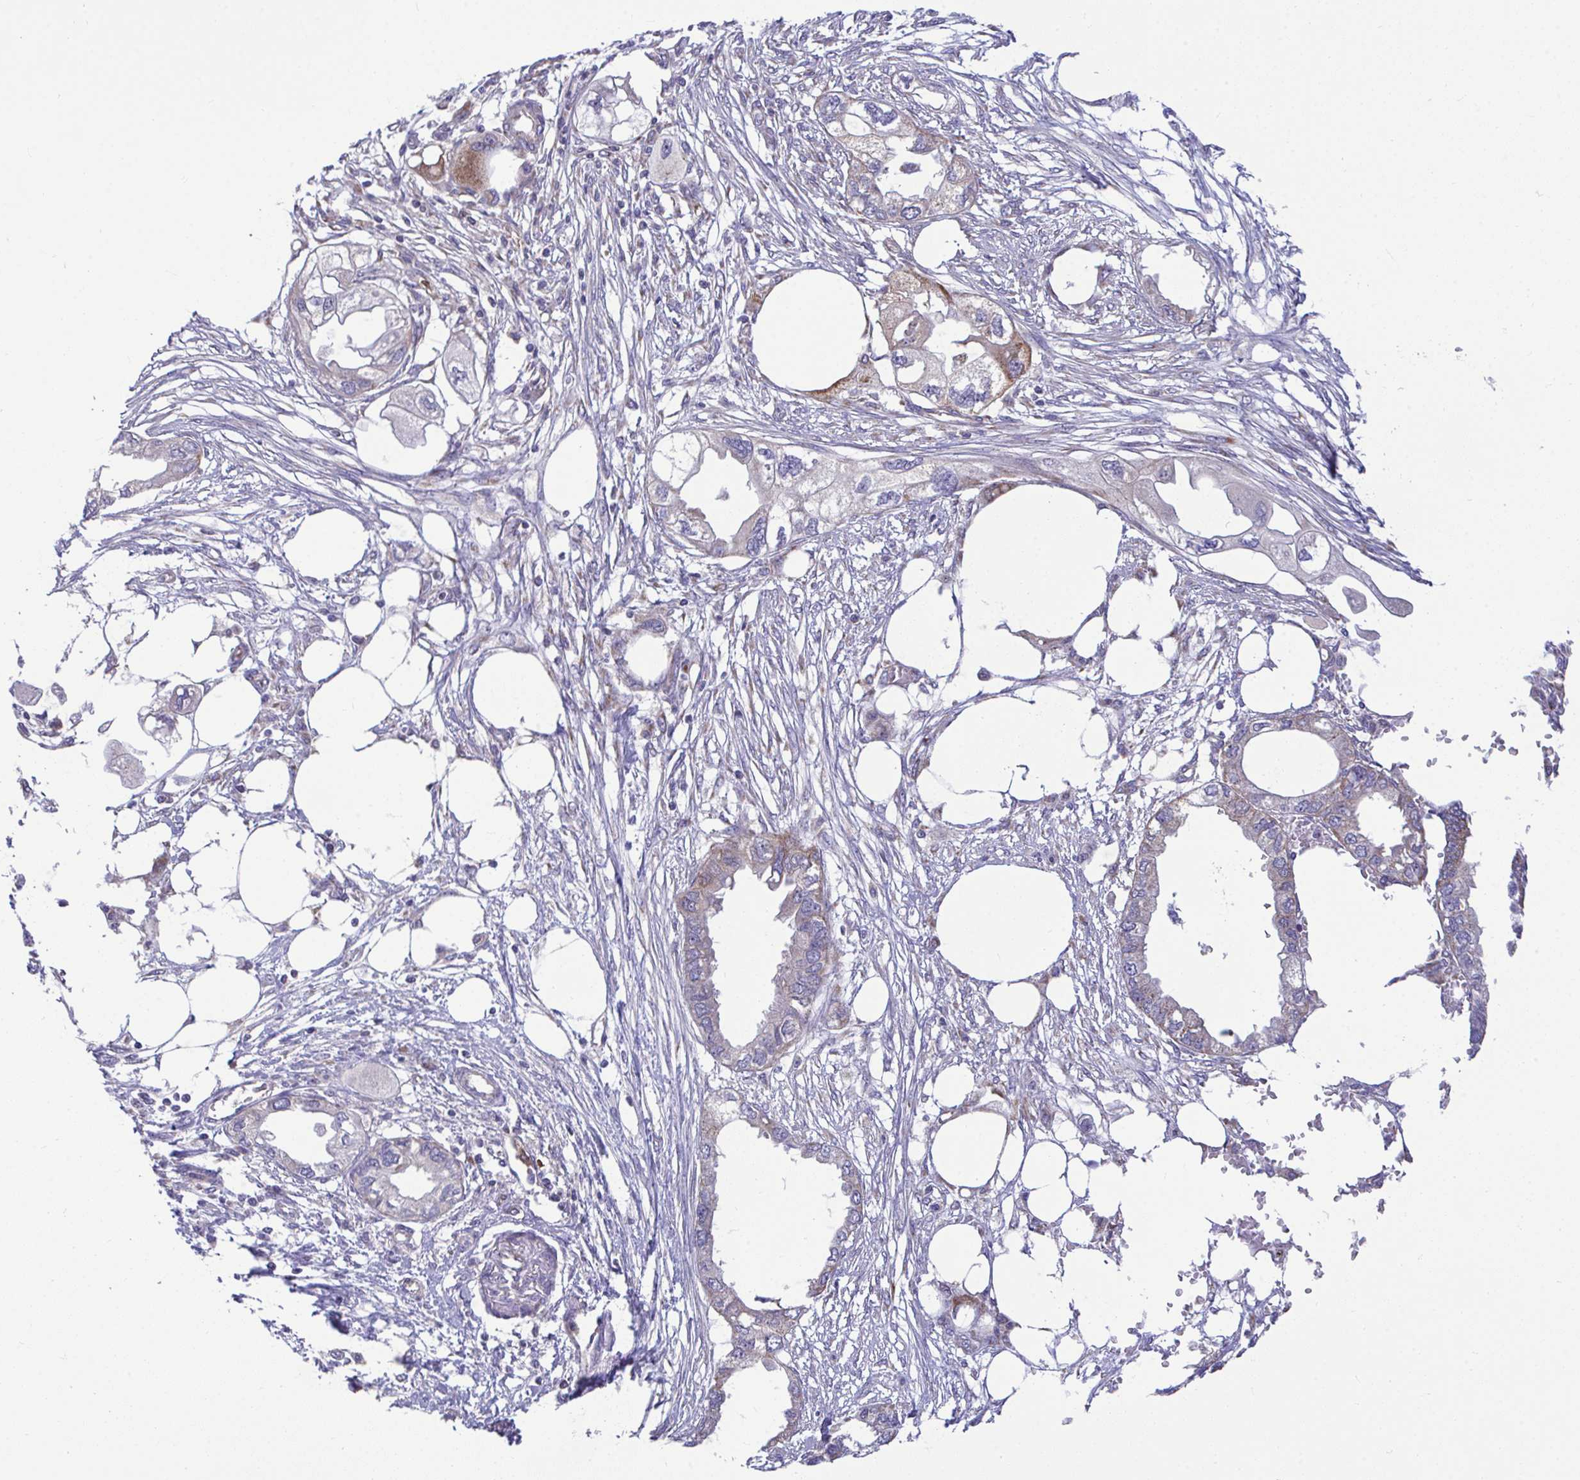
{"staining": {"intensity": "moderate", "quantity": "<25%", "location": "cytoplasmic/membranous"}, "tissue": "endometrial cancer", "cell_type": "Tumor cells", "image_type": "cancer", "snomed": [{"axis": "morphology", "description": "Adenocarcinoma, NOS"}, {"axis": "morphology", "description": "Adenocarcinoma, metastatic, NOS"}, {"axis": "topography", "description": "Adipose tissue"}, {"axis": "topography", "description": "Endometrium"}], "caption": "Protein analysis of endometrial metastatic adenocarcinoma tissue demonstrates moderate cytoplasmic/membranous expression in approximately <25% of tumor cells.", "gene": "SARS2", "patient": {"sex": "female", "age": 67}}